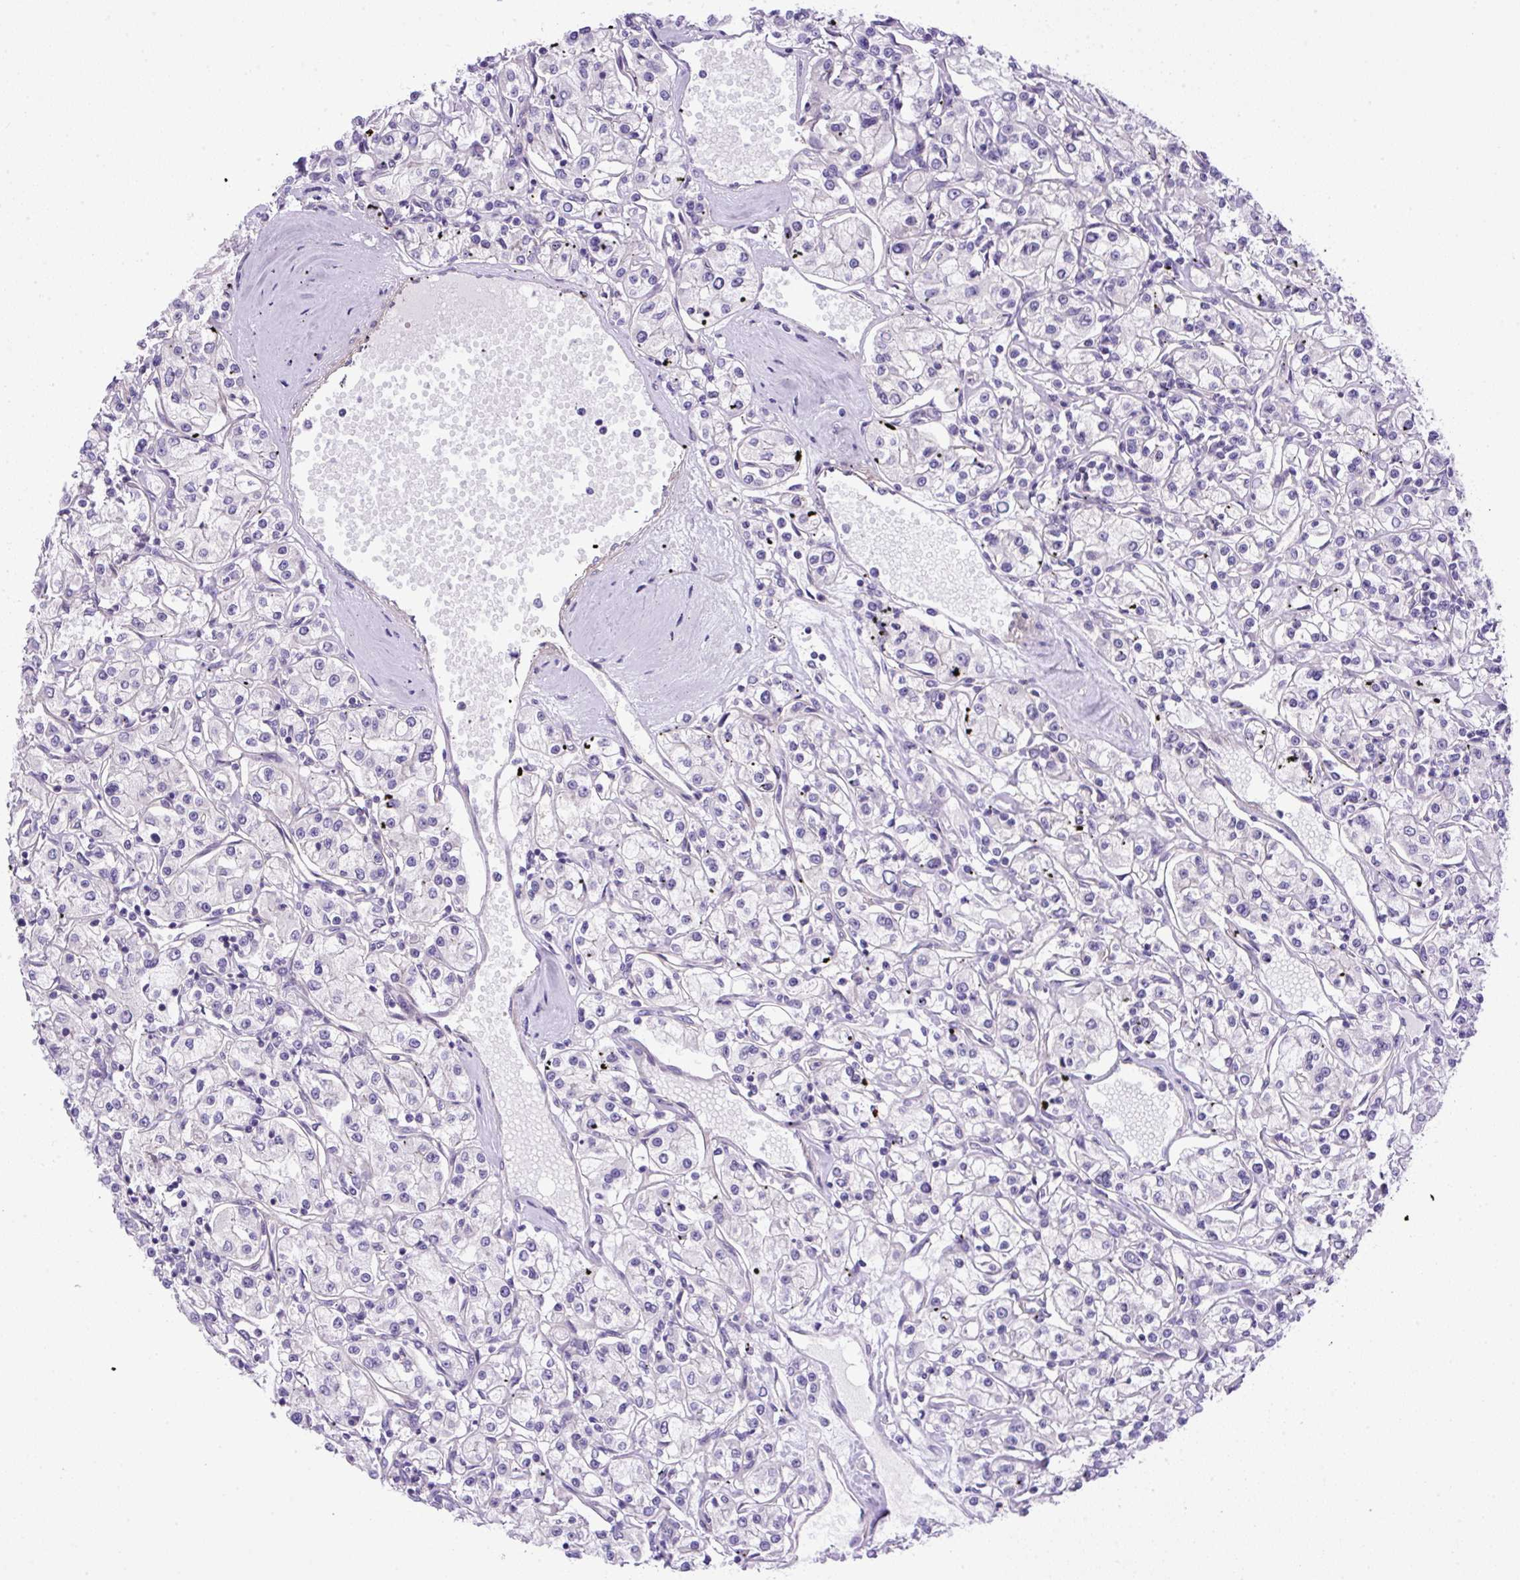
{"staining": {"intensity": "negative", "quantity": "none", "location": "none"}, "tissue": "renal cancer", "cell_type": "Tumor cells", "image_type": "cancer", "snomed": [{"axis": "morphology", "description": "Adenocarcinoma, NOS"}, {"axis": "topography", "description": "Kidney"}], "caption": "A high-resolution histopathology image shows immunohistochemistry staining of renal cancer, which shows no significant expression in tumor cells.", "gene": "NPTN", "patient": {"sex": "female", "age": 59}}